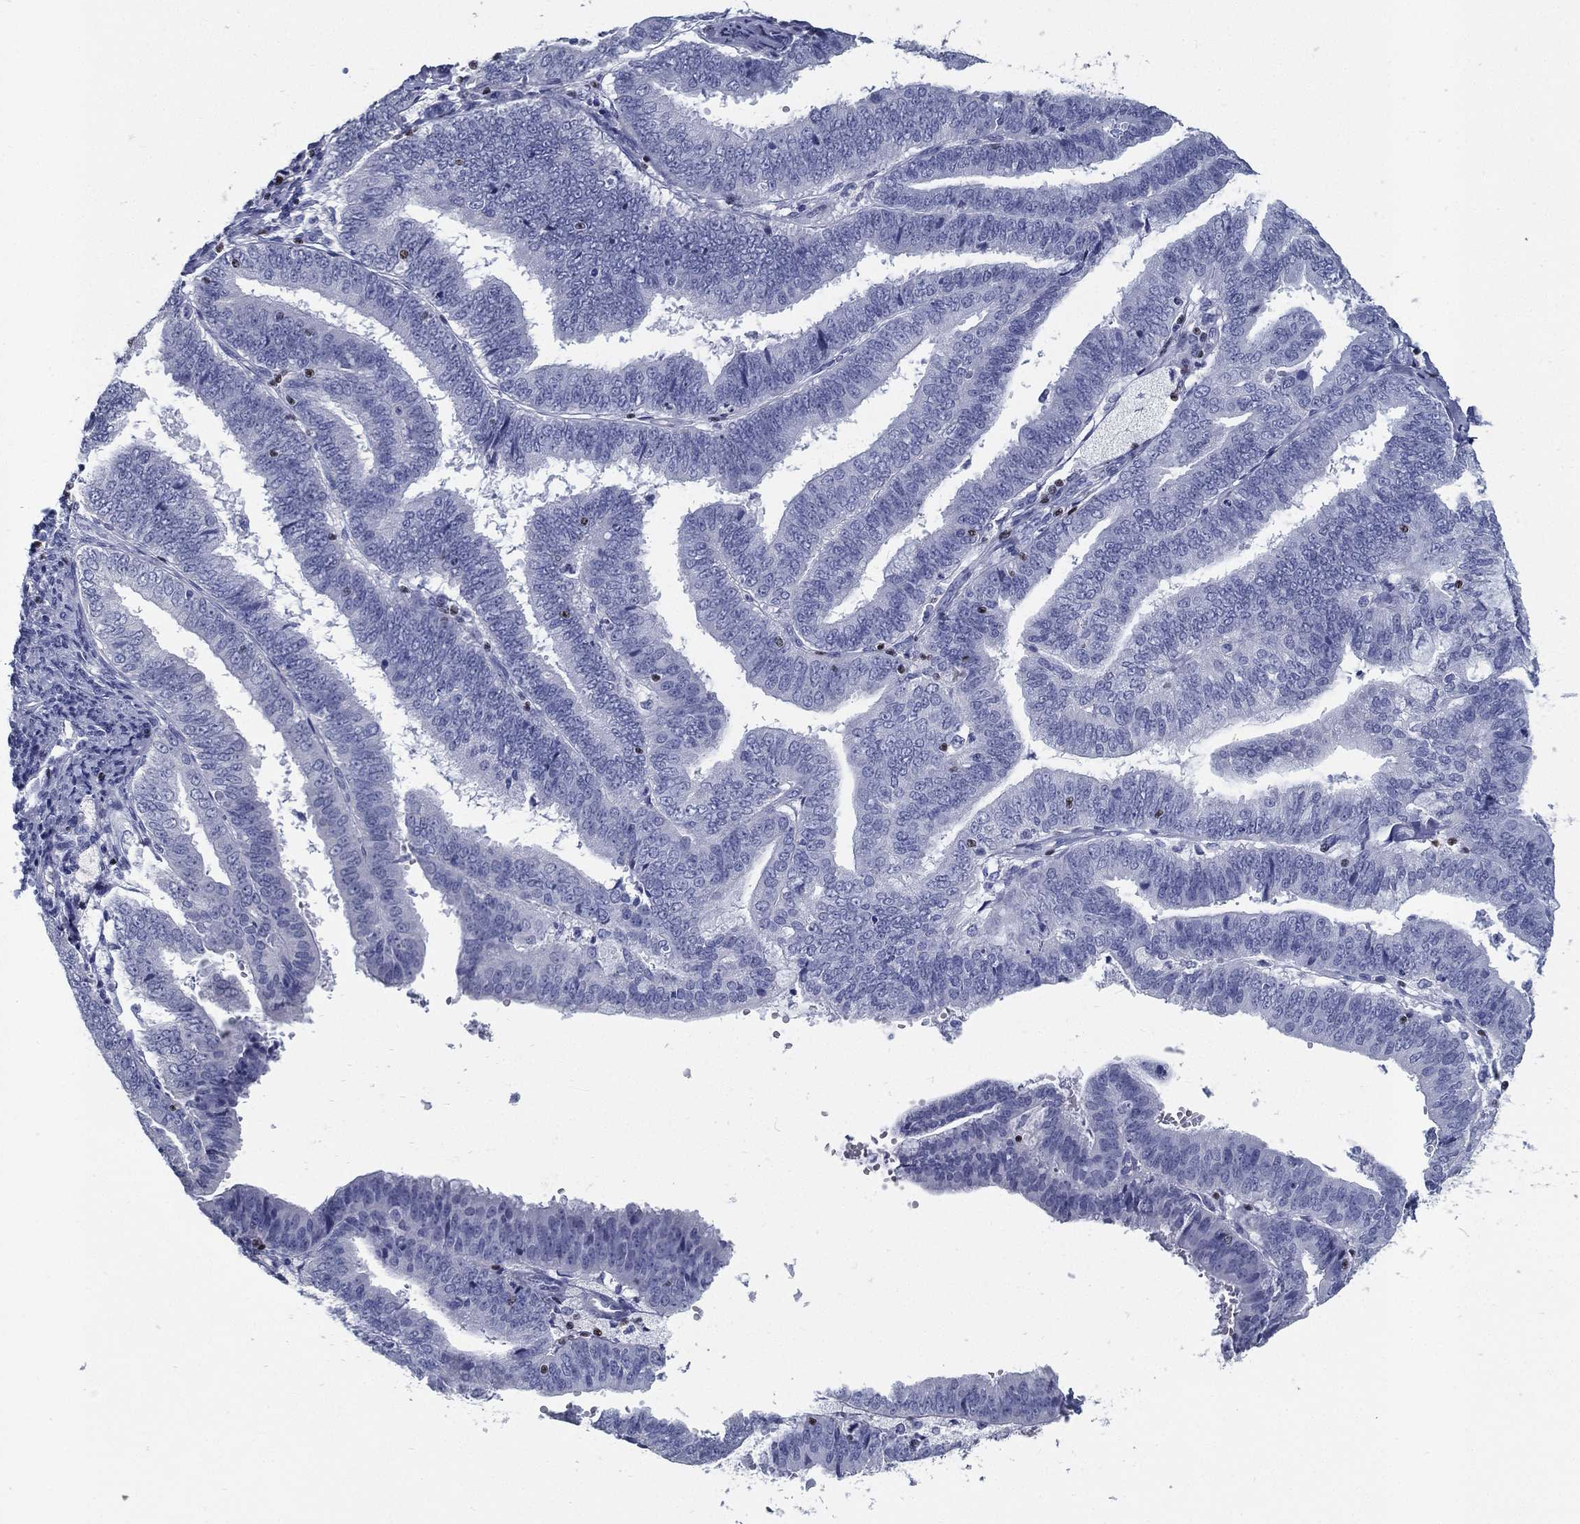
{"staining": {"intensity": "negative", "quantity": "none", "location": "none"}, "tissue": "endometrial cancer", "cell_type": "Tumor cells", "image_type": "cancer", "snomed": [{"axis": "morphology", "description": "Adenocarcinoma, NOS"}, {"axis": "topography", "description": "Endometrium"}], "caption": "Endometrial cancer was stained to show a protein in brown. There is no significant positivity in tumor cells. (Brightfield microscopy of DAB (3,3'-diaminobenzidine) immunohistochemistry at high magnification).", "gene": "PYHIN1", "patient": {"sex": "female", "age": 63}}